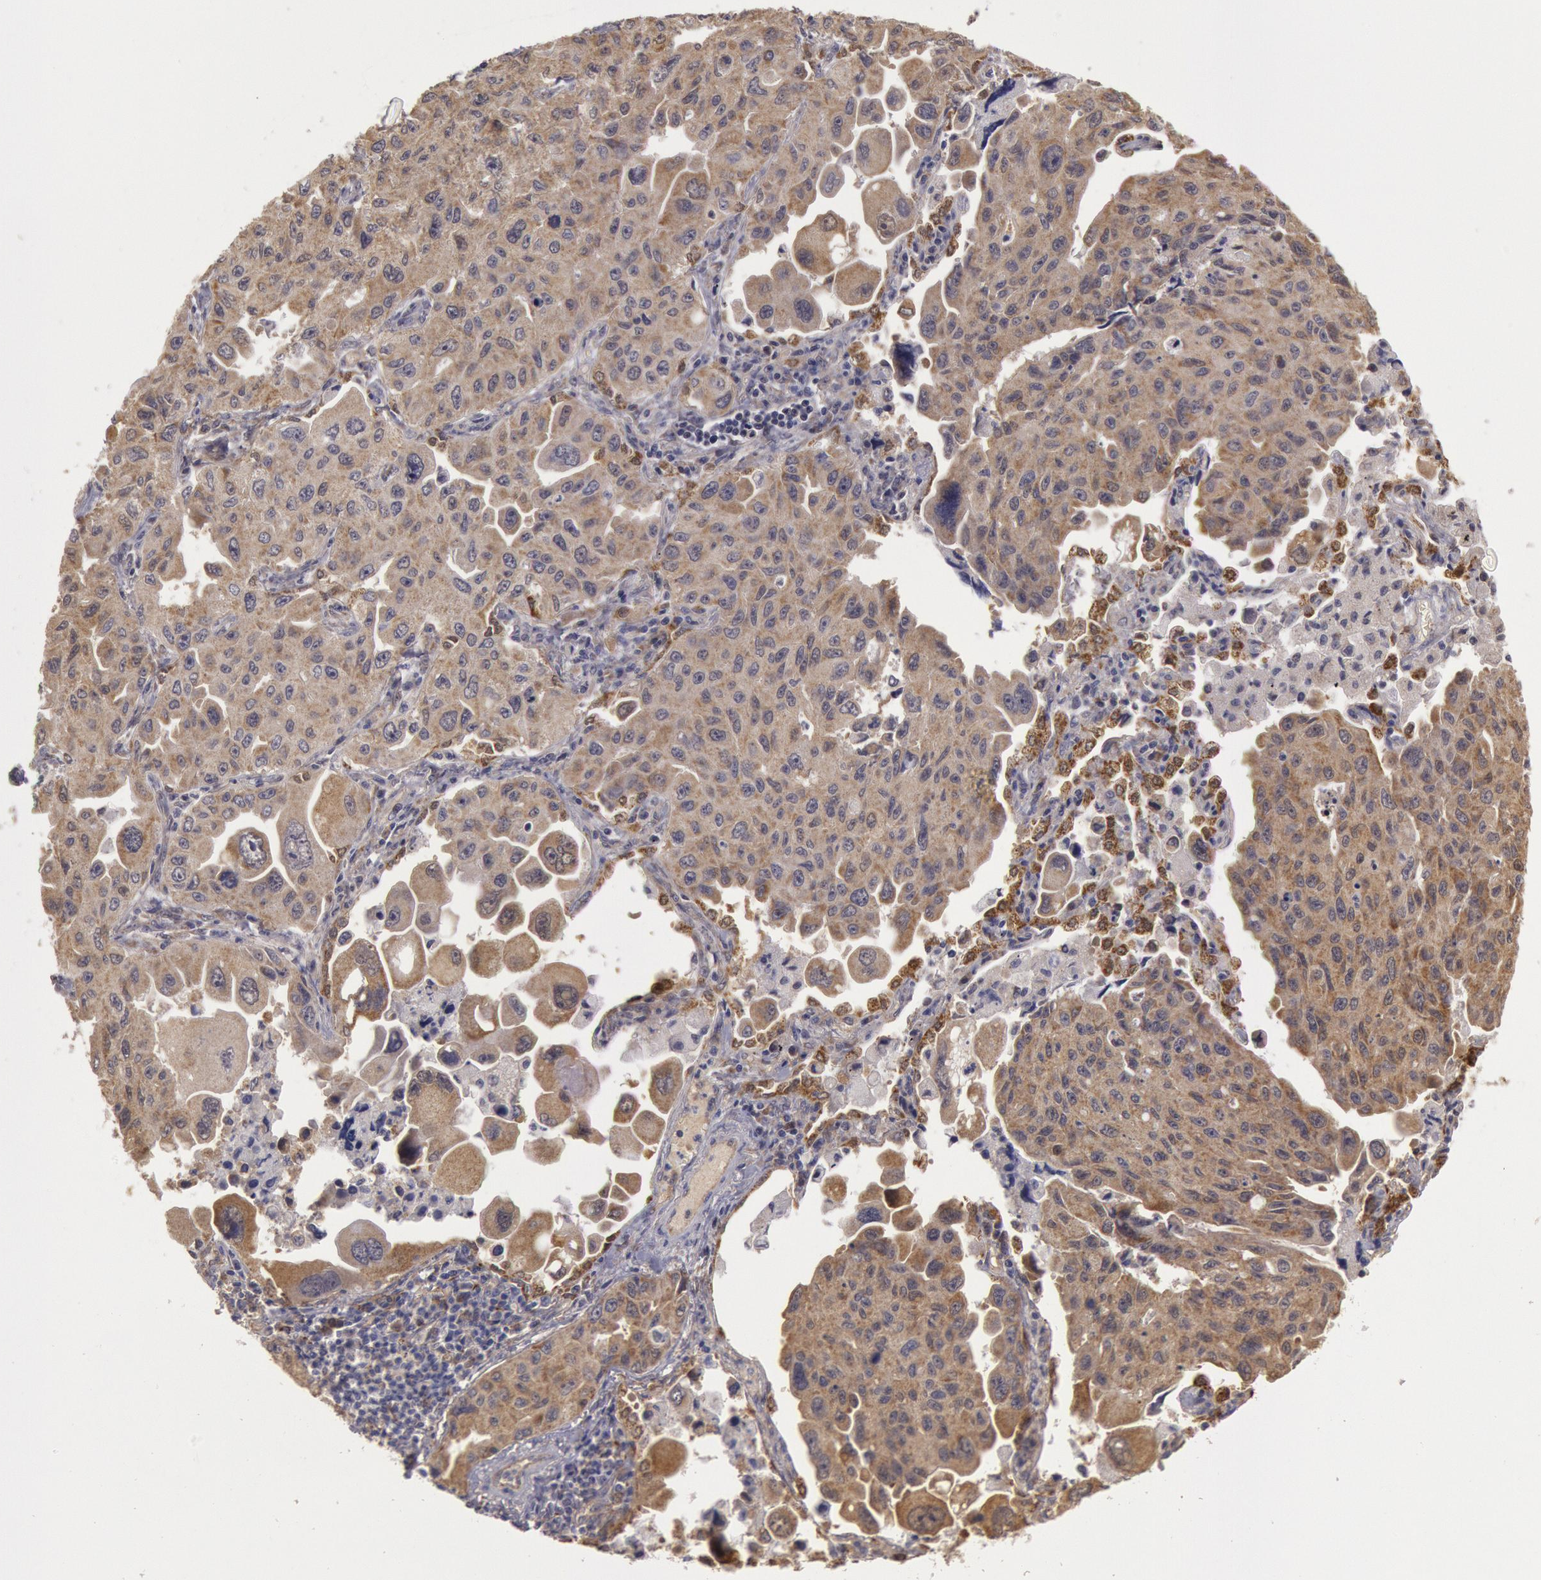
{"staining": {"intensity": "weak", "quantity": ">75%", "location": "cytoplasmic/membranous"}, "tissue": "lung cancer", "cell_type": "Tumor cells", "image_type": "cancer", "snomed": [{"axis": "morphology", "description": "Adenocarcinoma, NOS"}, {"axis": "topography", "description": "Lung"}], "caption": "DAB (3,3'-diaminobenzidine) immunohistochemical staining of human lung cancer (adenocarcinoma) reveals weak cytoplasmic/membranous protein expression in about >75% of tumor cells.", "gene": "MPST", "patient": {"sex": "male", "age": 64}}